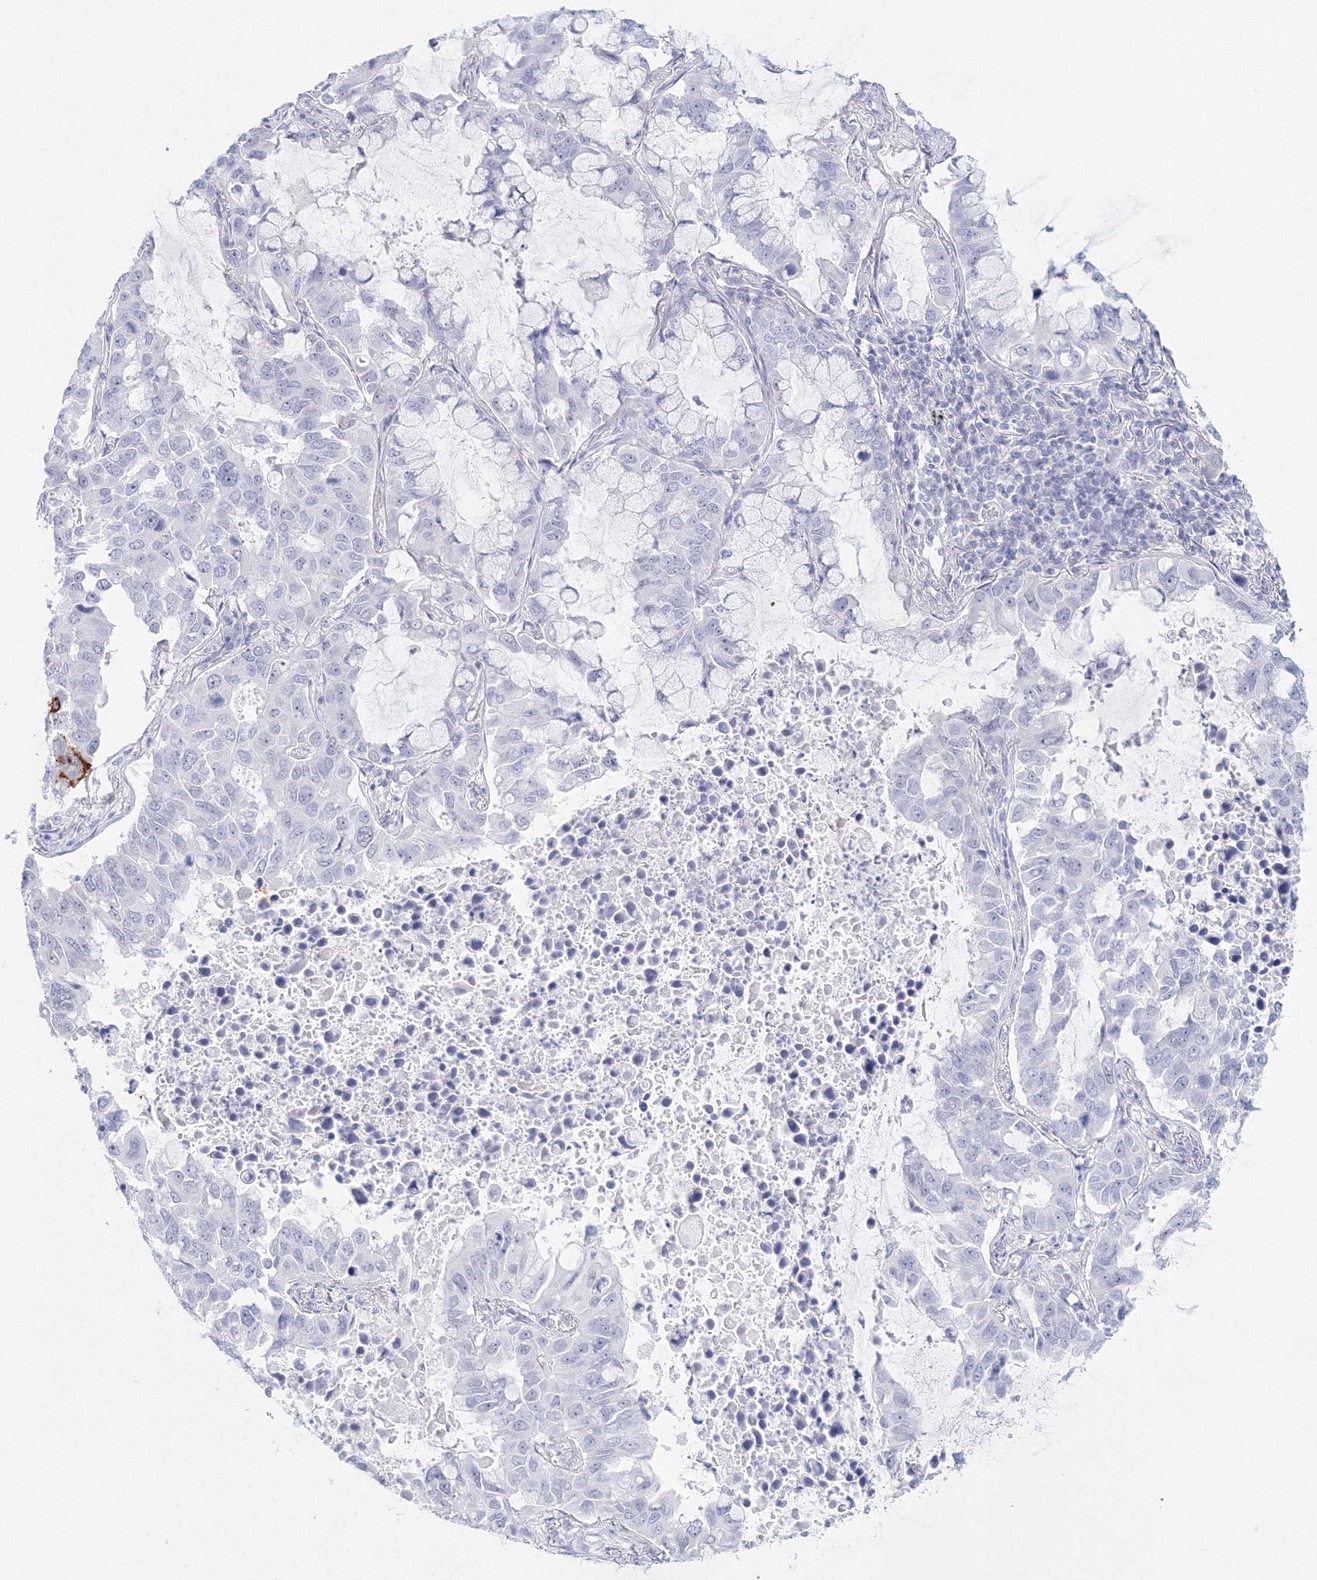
{"staining": {"intensity": "negative", "quantity": "none", "location": "none"}, "tissue": "lung cancer", "cell_type": "Tumor cells", "image_type": "cancer", "snomed": [{"axis": "morphology", "description": "Adenocarcinoma, NOS"}, {"axis": "topography", "description": "Lung"}], "caption": "The micrograph displays no significant positivity in tumor cells of lung adenocarcinoma.", "gene": "VSIG1", "patient": {"sex": "male", "age": 64}}